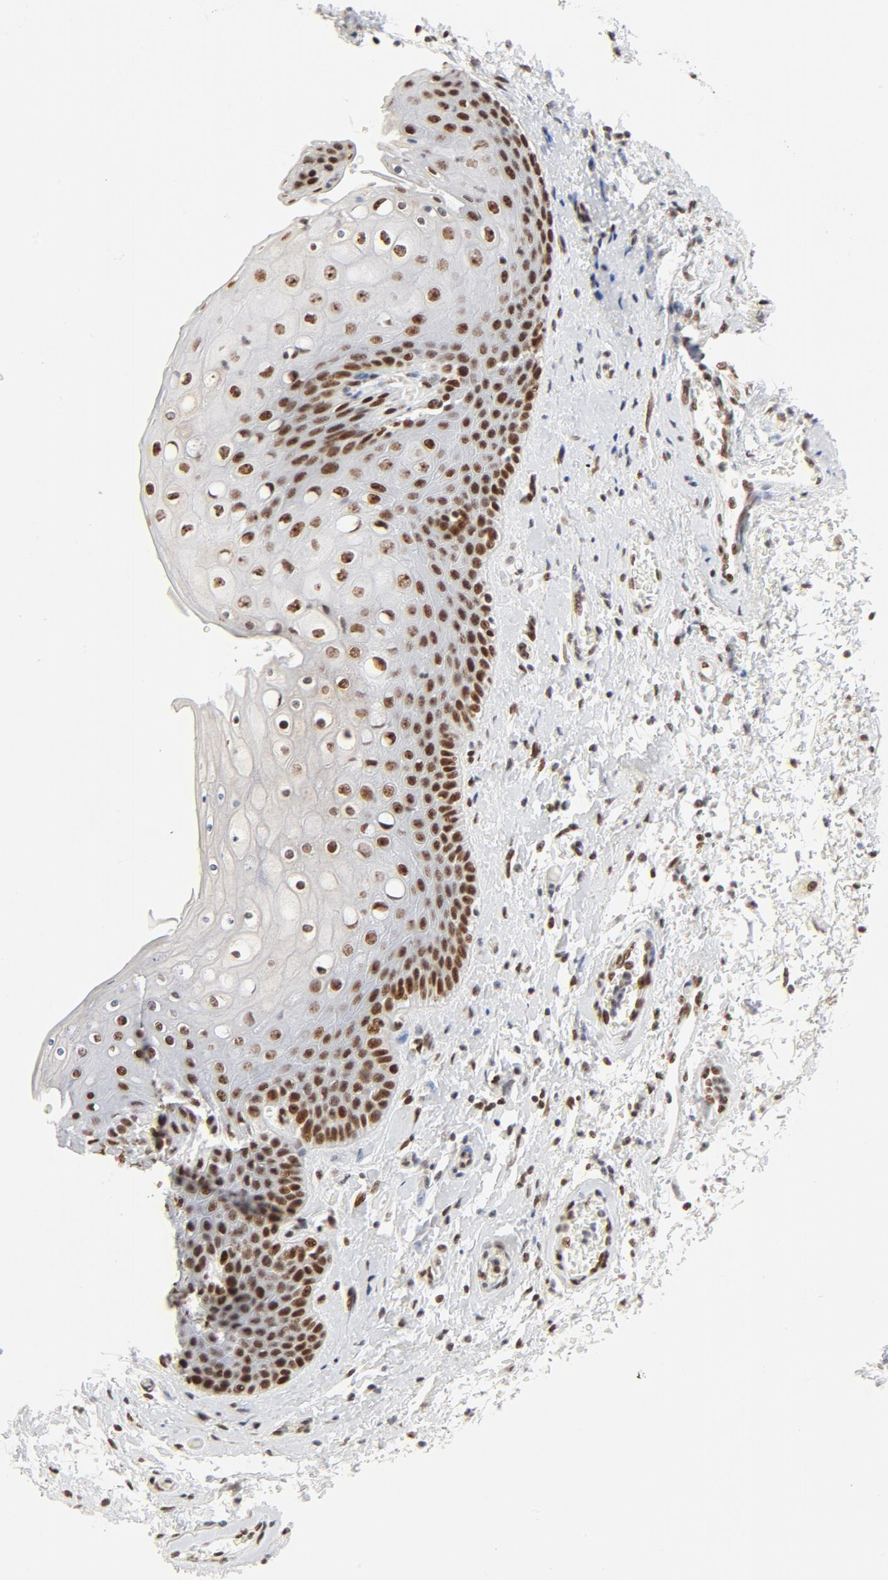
{"staining": {"intensity": "strong", "quantity": ">75%", "location": "nuclear"}, "tissue": "skin", "cell_type": "Epidermal cells", "image_type": "normal", "snomed": [{"axis": "morphology", "description": "Normal tissue, NOS"}, {"axis": "topography", "description": "Anal"}], "caption": "Protein staining of unremarkable skin shows strong nuclear expression in approximately >75% of epidermal cells. The staining was performed using DAB to visualize the protein expression in brown, while the nuclei were stained in blue with hematoxylin (Magnification: 20x).", "gene": "GTF2H1", "patient": {"sex": "female", "age": 46}}